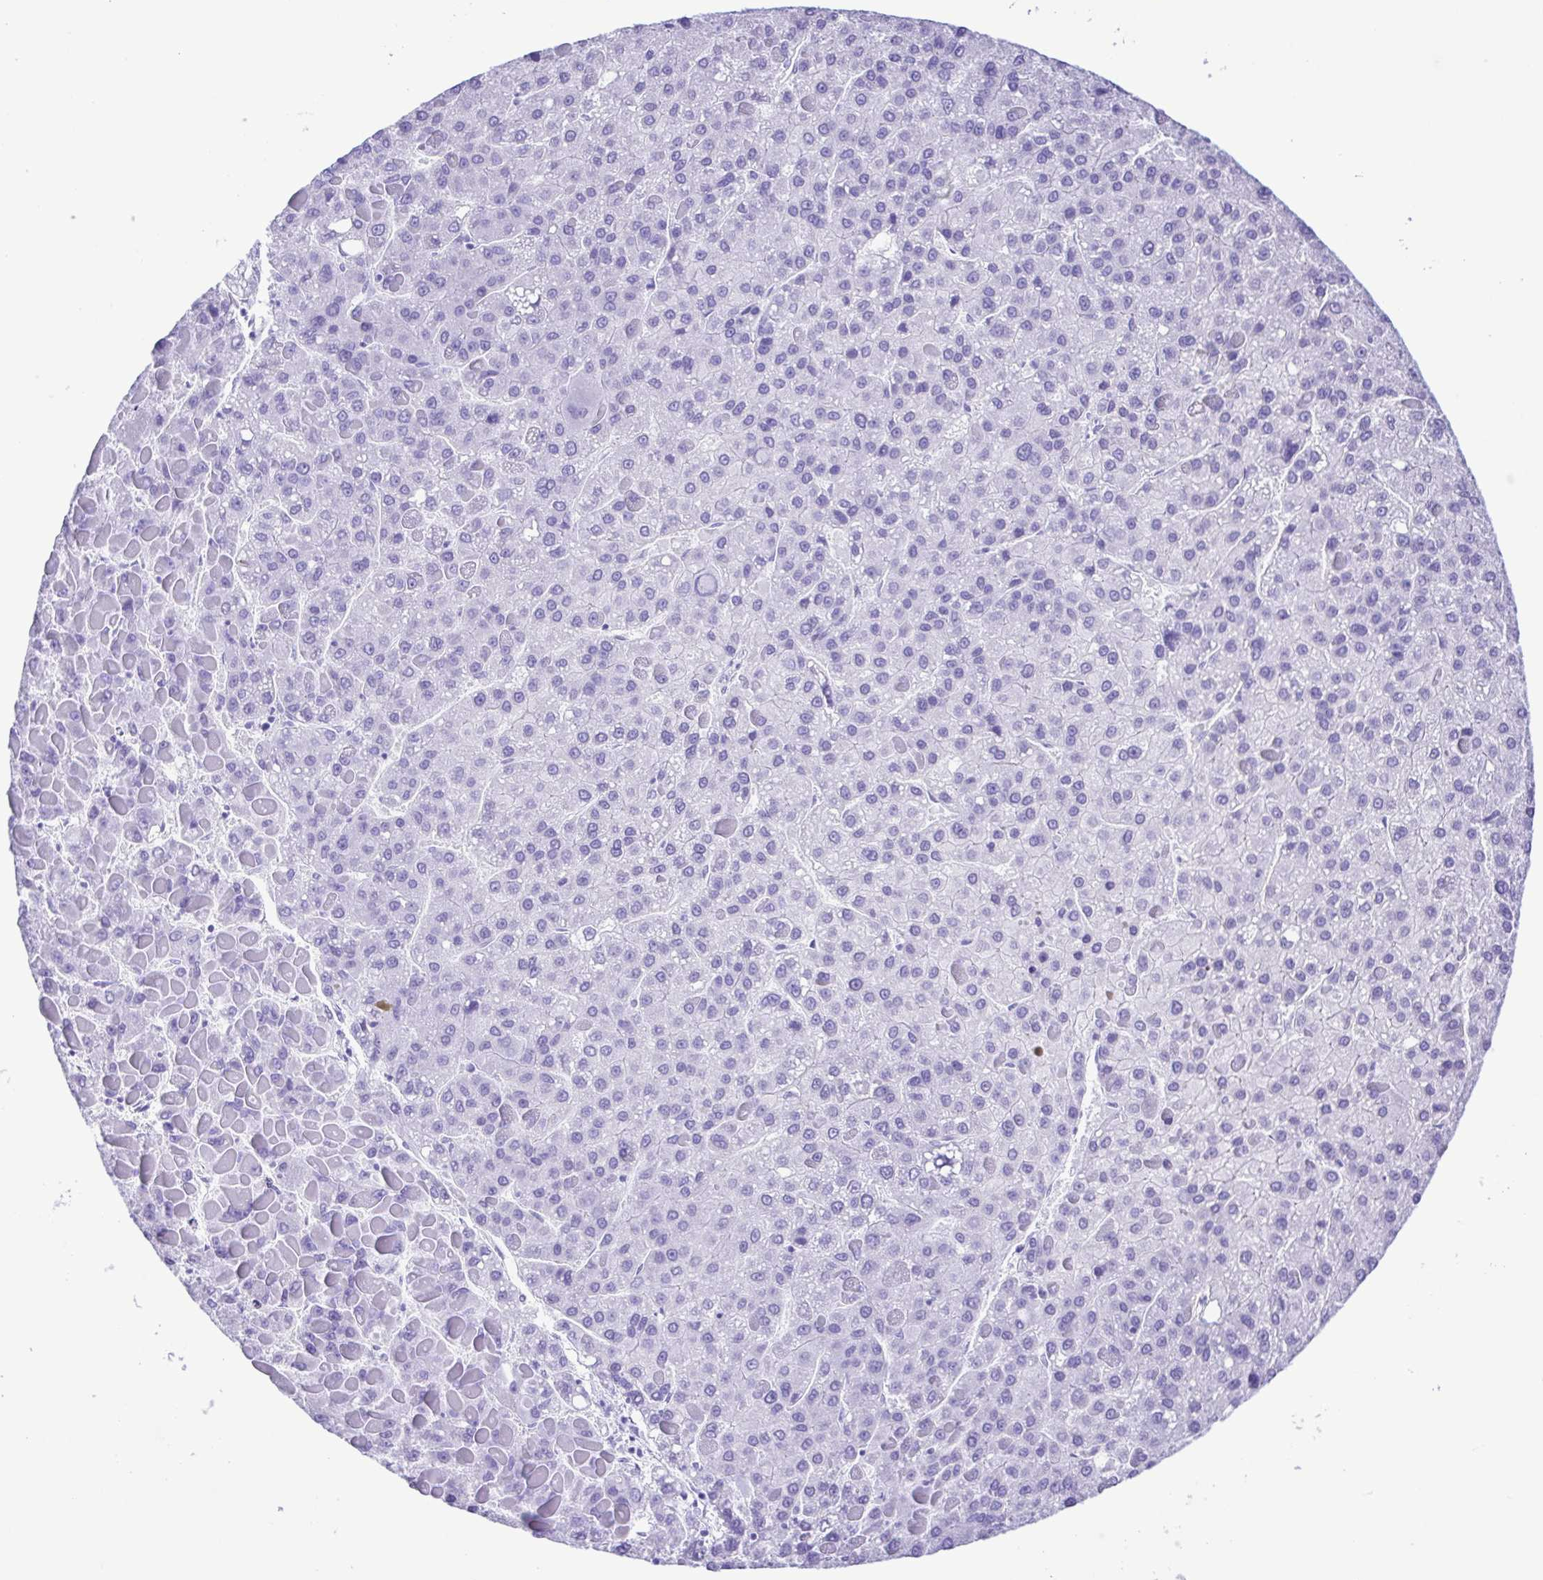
{"staining": {"intensity": "negative", "quantity": "none", "location": "none"}, "tissue": "liver cancer", "cell_type": "Tumor cells", "image_type": "cancer", "snomed": [{"axis": "morphology", "description": "Carcinoma, Hepatocellular, NOS"}, {"axis": "topography", "description": "Liver"}], "caption": "The IHC histopathology image has no significant expression in tumor cells of hepatocellular carcinoma (liver) tissue.", "gene": "ERP27", "patient": {"sex": "female", "age": 82}}